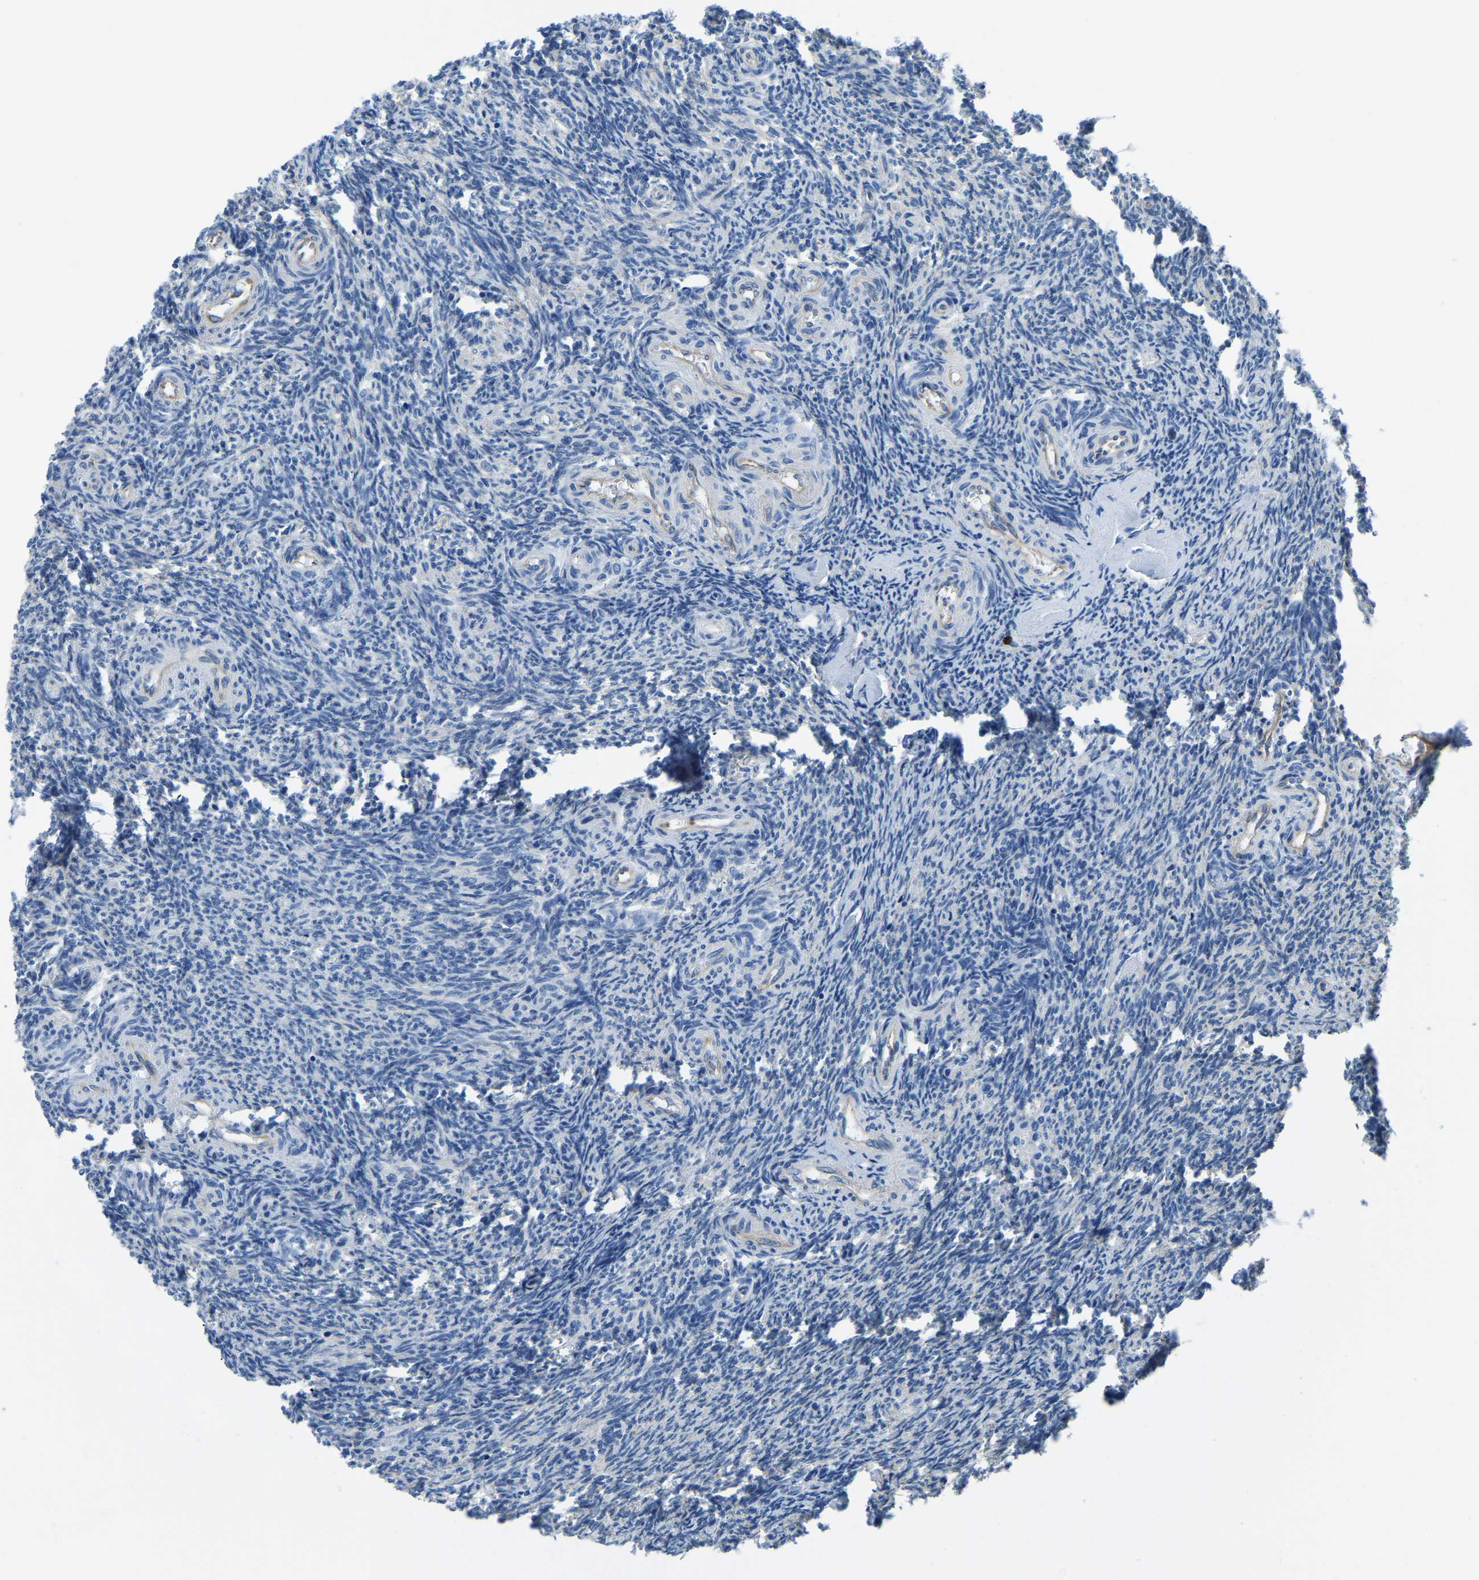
{"staining": {"intensity": "negative", "quantity": "none", "location": "none"}, "tissue": "ovary", "cell_type": "Follicle cells", "image_type": "normal", "snomed": [{"axis": "morphology", "description": "Normal tissue, NOS"}, {"axis": "topography", "description": "Ovary"}], "caption": "Image shows no significant protein staining in follicle cells of normal ovary. The staining is performed using DAB brown chromogen with nuclei counter-stained in using hematoxylin.", "gene": "MS4A3", "patient": {"sex": "female", "age": 41}}